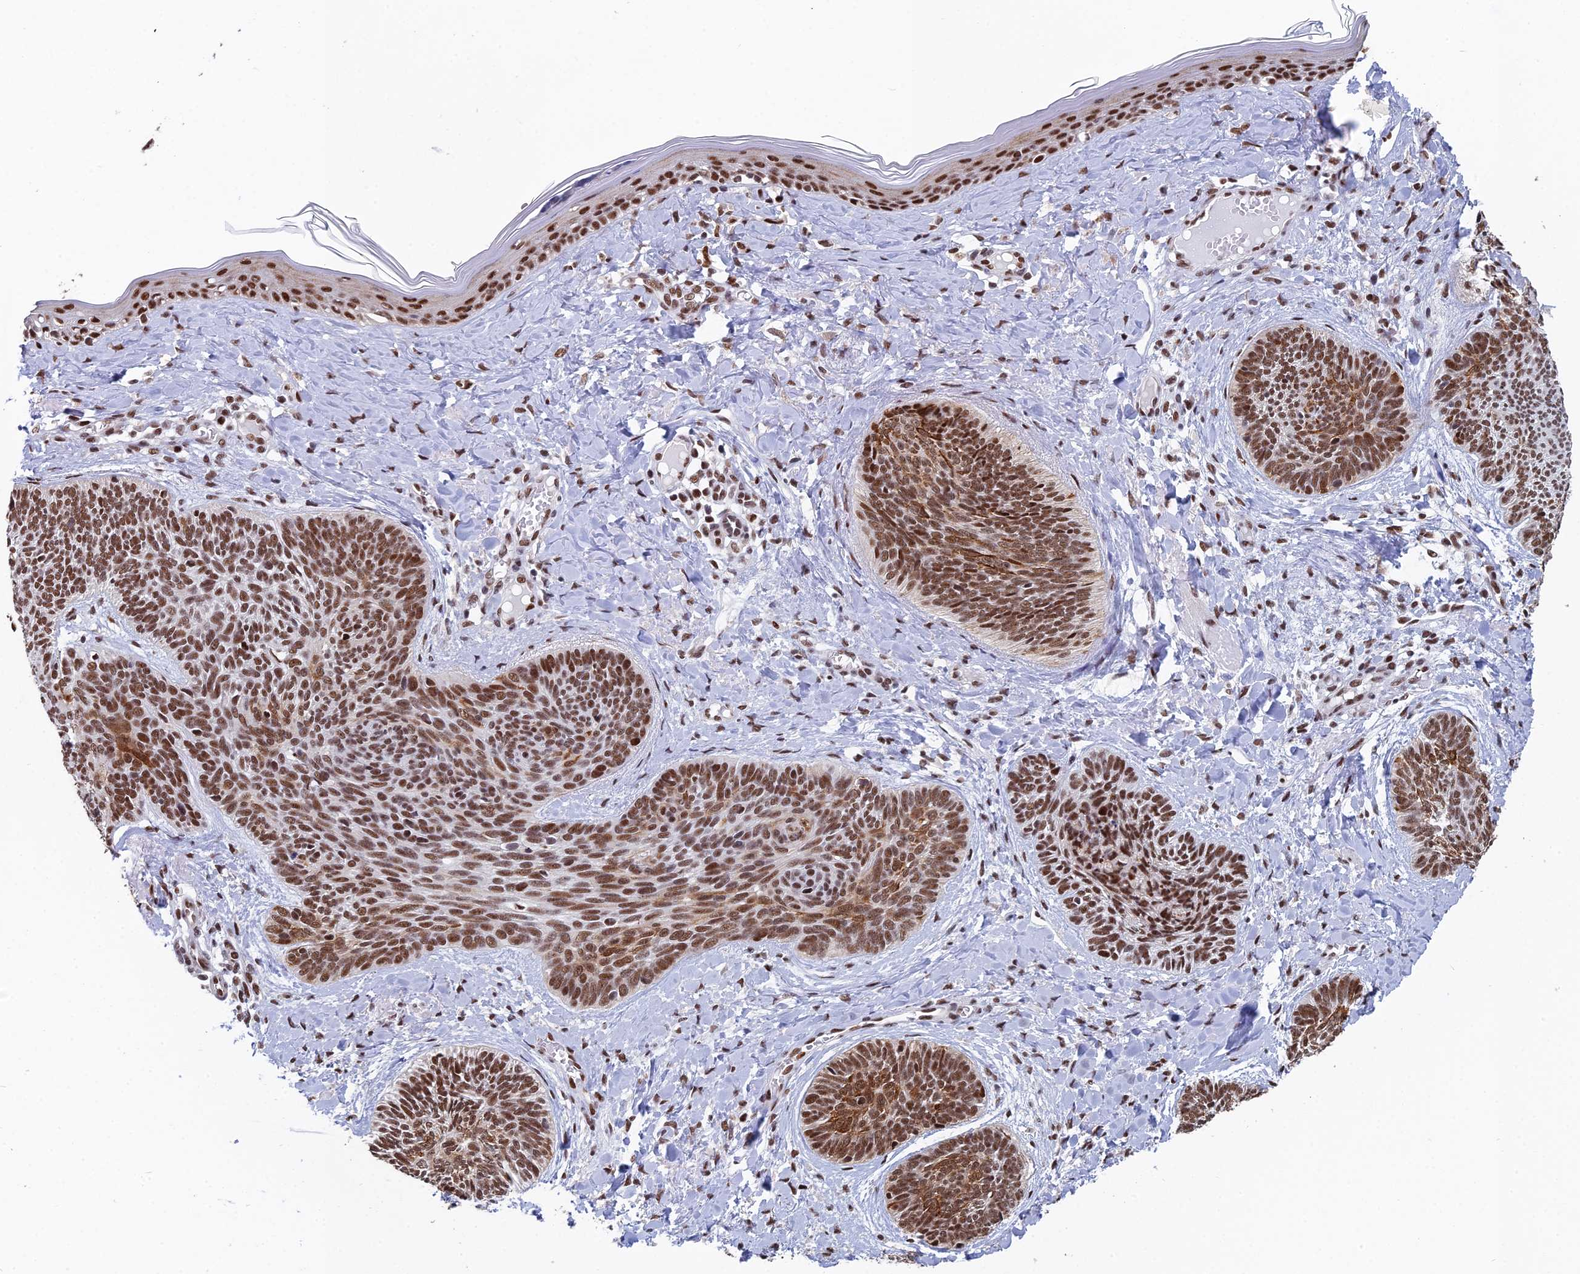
{"staining": {"intensity": "strong", "quantity": ">75%", "location": "nuclear"}, "tissue": "skin cancer", "cell_type": "Tumor cells", "image_type": "cancer", "snomed": [{"axis": "morphology", "description": "Basal cell carcinoma"}, {"axis": "topography", "description": "Skin"}], "caption": "A histopathology image of basal cell carcinoma (skin) stained for a protein reveals strong nuclear brown staining in tumor cells.", "gene": "SF3B3", "patient": {"sex": "female", "age": 81}}